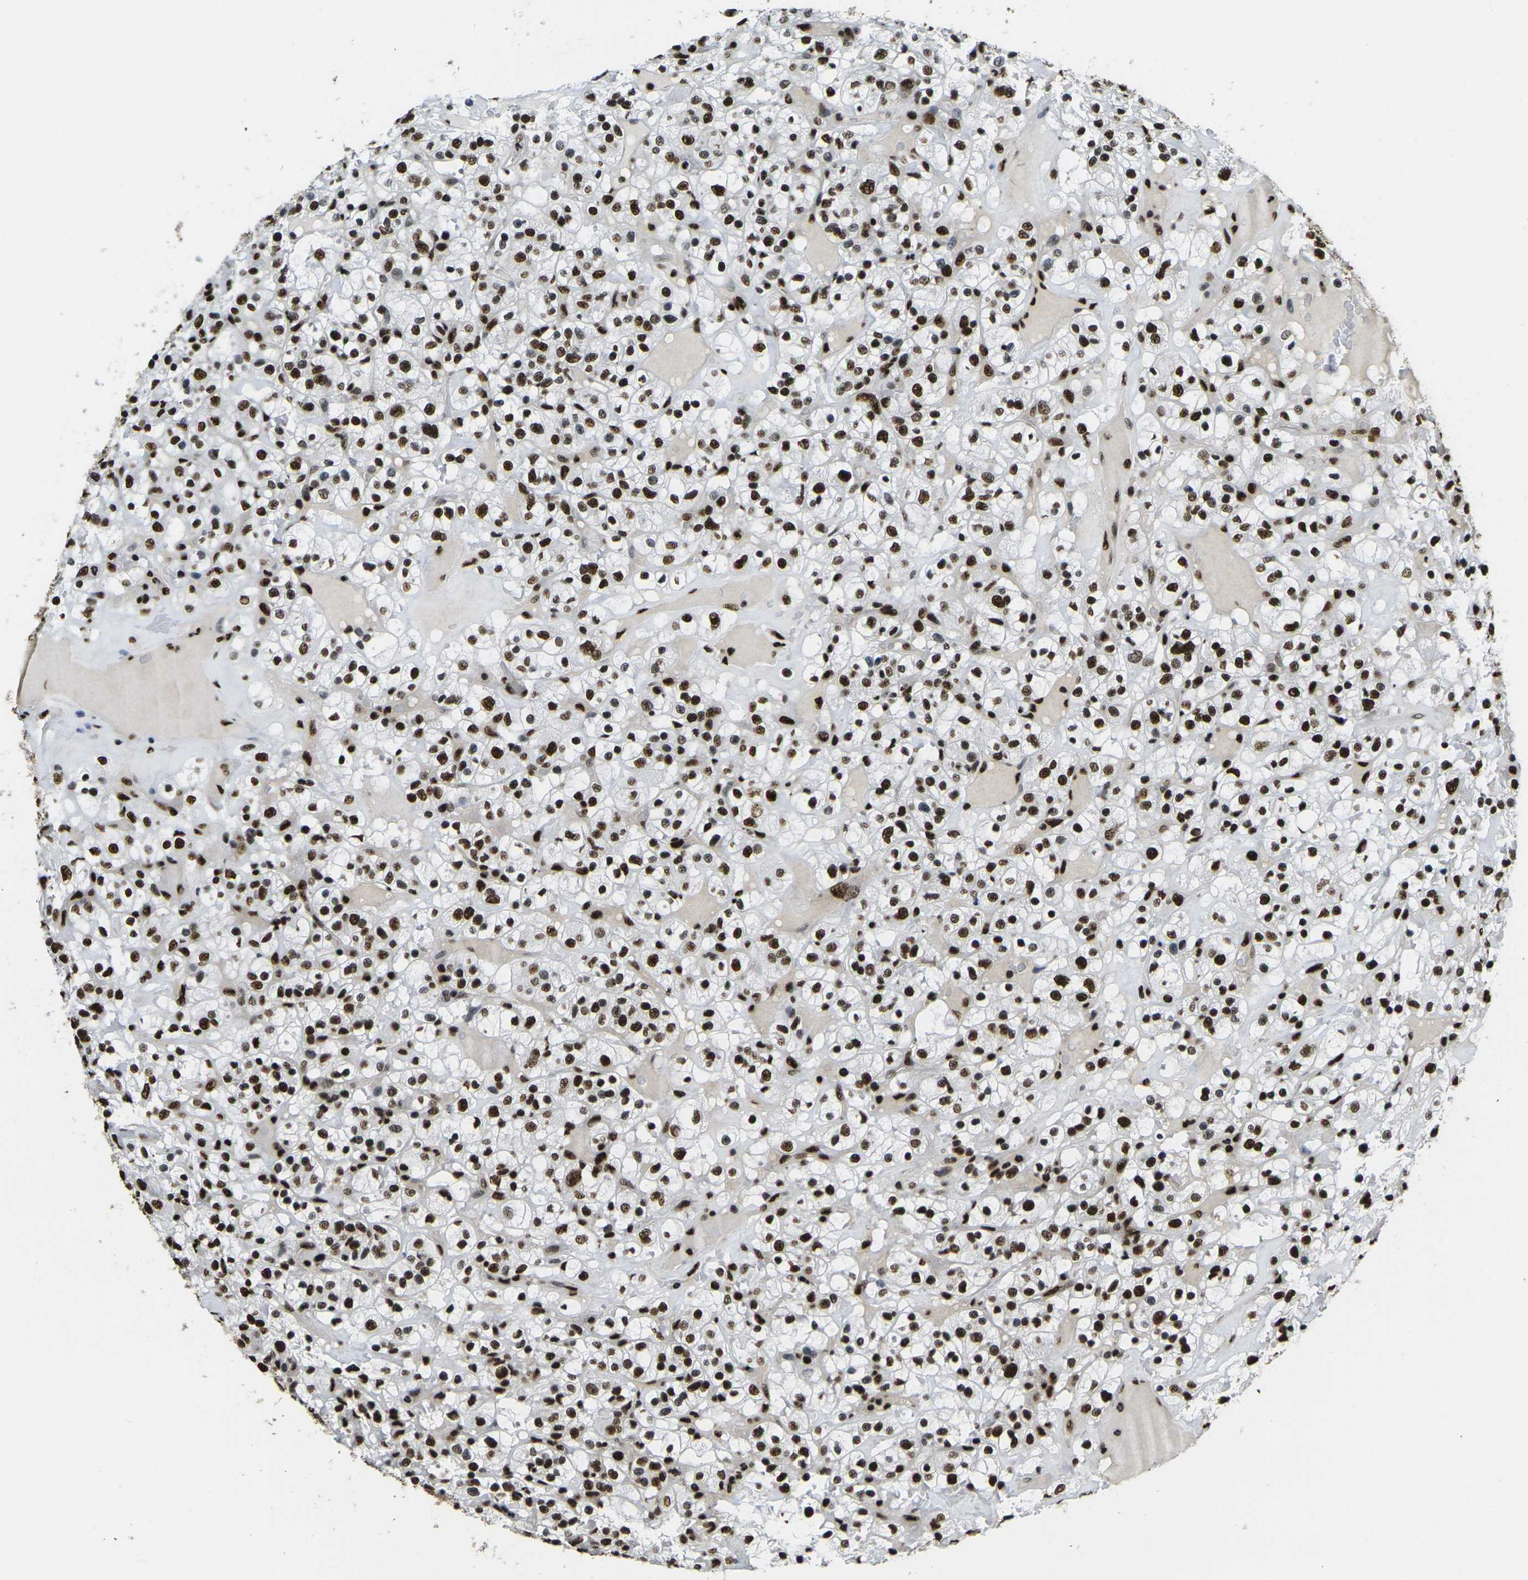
{"staining": {"intensity": "strong", "quantity": ">75%", "location": "nuclear"}, "tissue": "renal cancer", "cell_type": "Tumor cells", "image_type": "cancer", "snomed": [{"axis": "morphology", "description": "Normal tissue, NOS"}, {"axis": "morphology", "description": "Adenocarcinoma, NOS"}, {"axis": "topography", "description": "Kidney"}], "caption": "A brown stain highlights strong nuclear staining of a protein in human renal adenocarcinoma tumor cells.", "gene": "SMARCC1", "patient": {"sex": "female", "age": 72}}